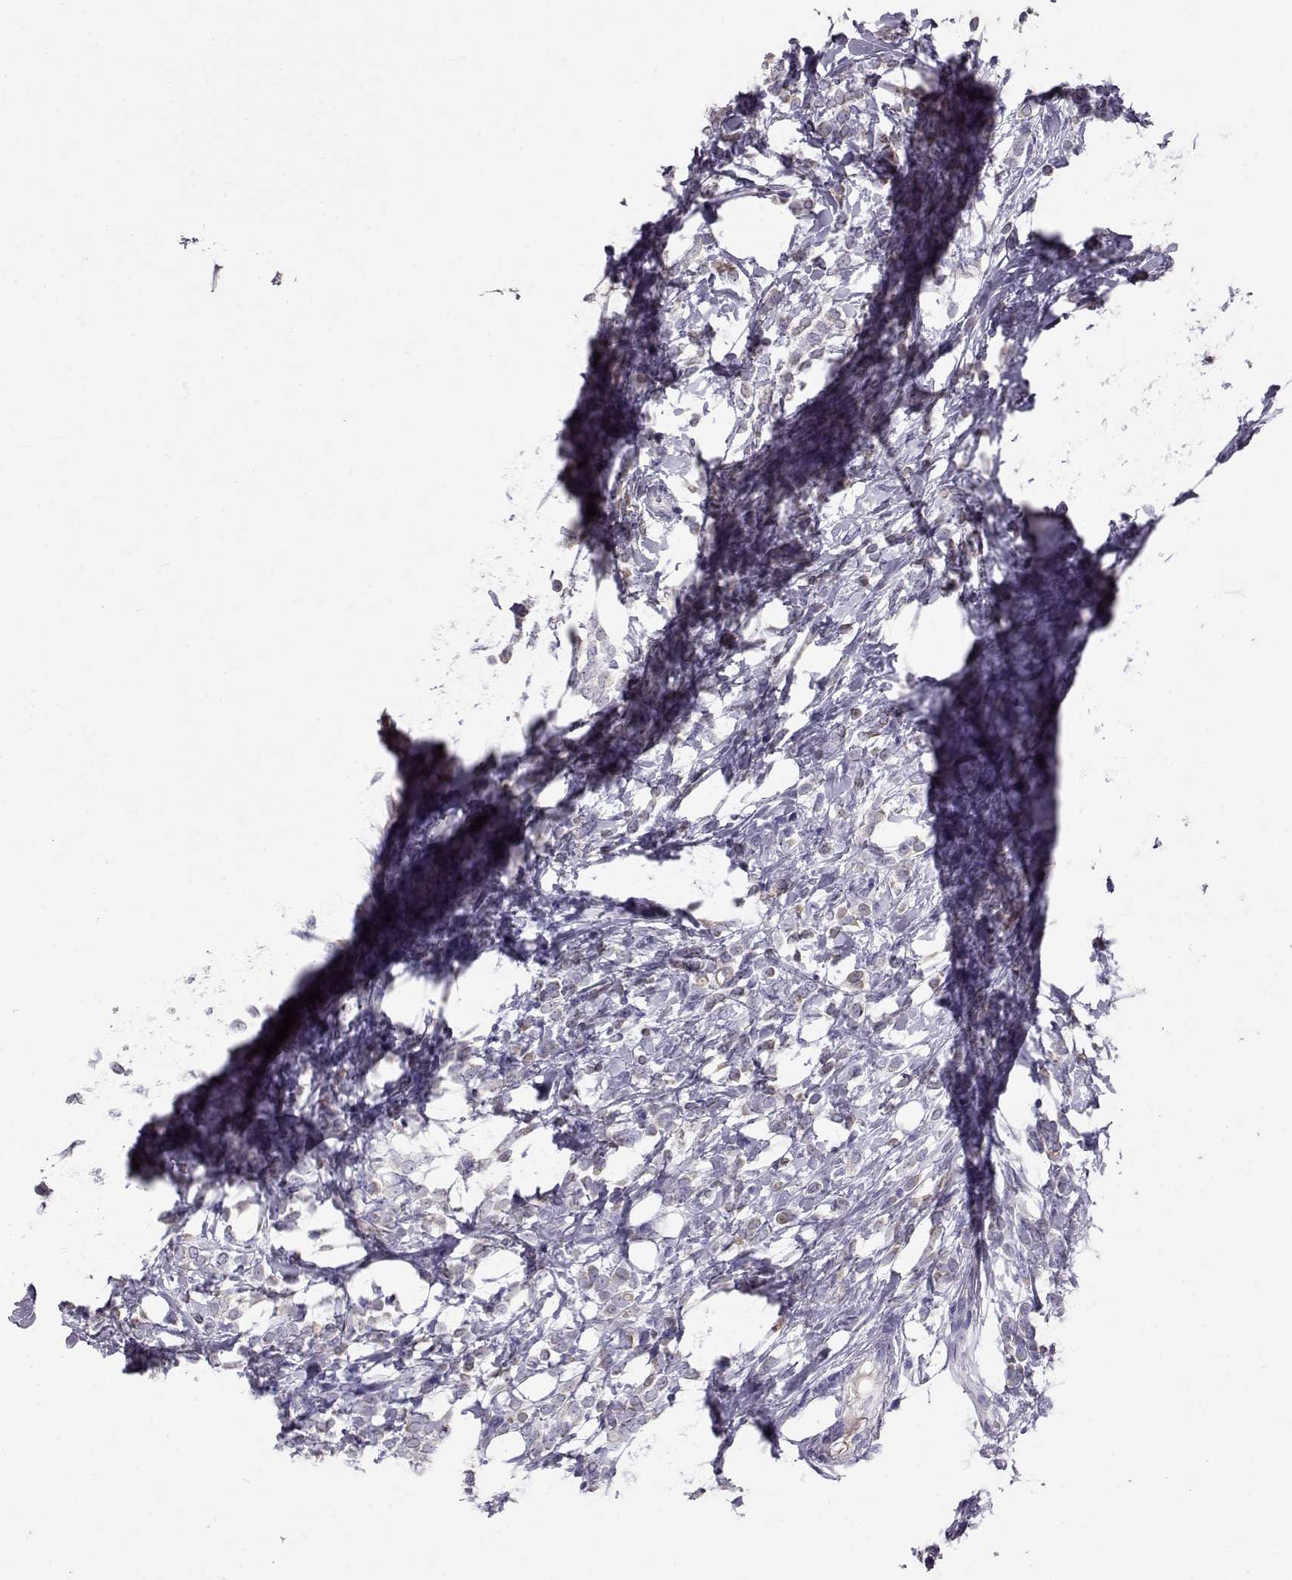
{"staining": {"intensity": "weak", "quantity": "25%-75%", "location": "cytoplasmic/membranous"}, "tissue": "breast cancer", "cell_type": "Tumor cells", "image_type": "cancer", "snomed": [{"axis": "morphology", "description": "Lobular carcinoma"}, {"axis": "topography", "description": "Breast"}], "caption": "Immunohistochemical staining of human lobular carcinoma (breast) reveals weak cytoplasmic/membranous protein staining in about 25%-75% of tumor cells.", "gene": "GPR26", "patient": {"sex": "female", "age": 49}}